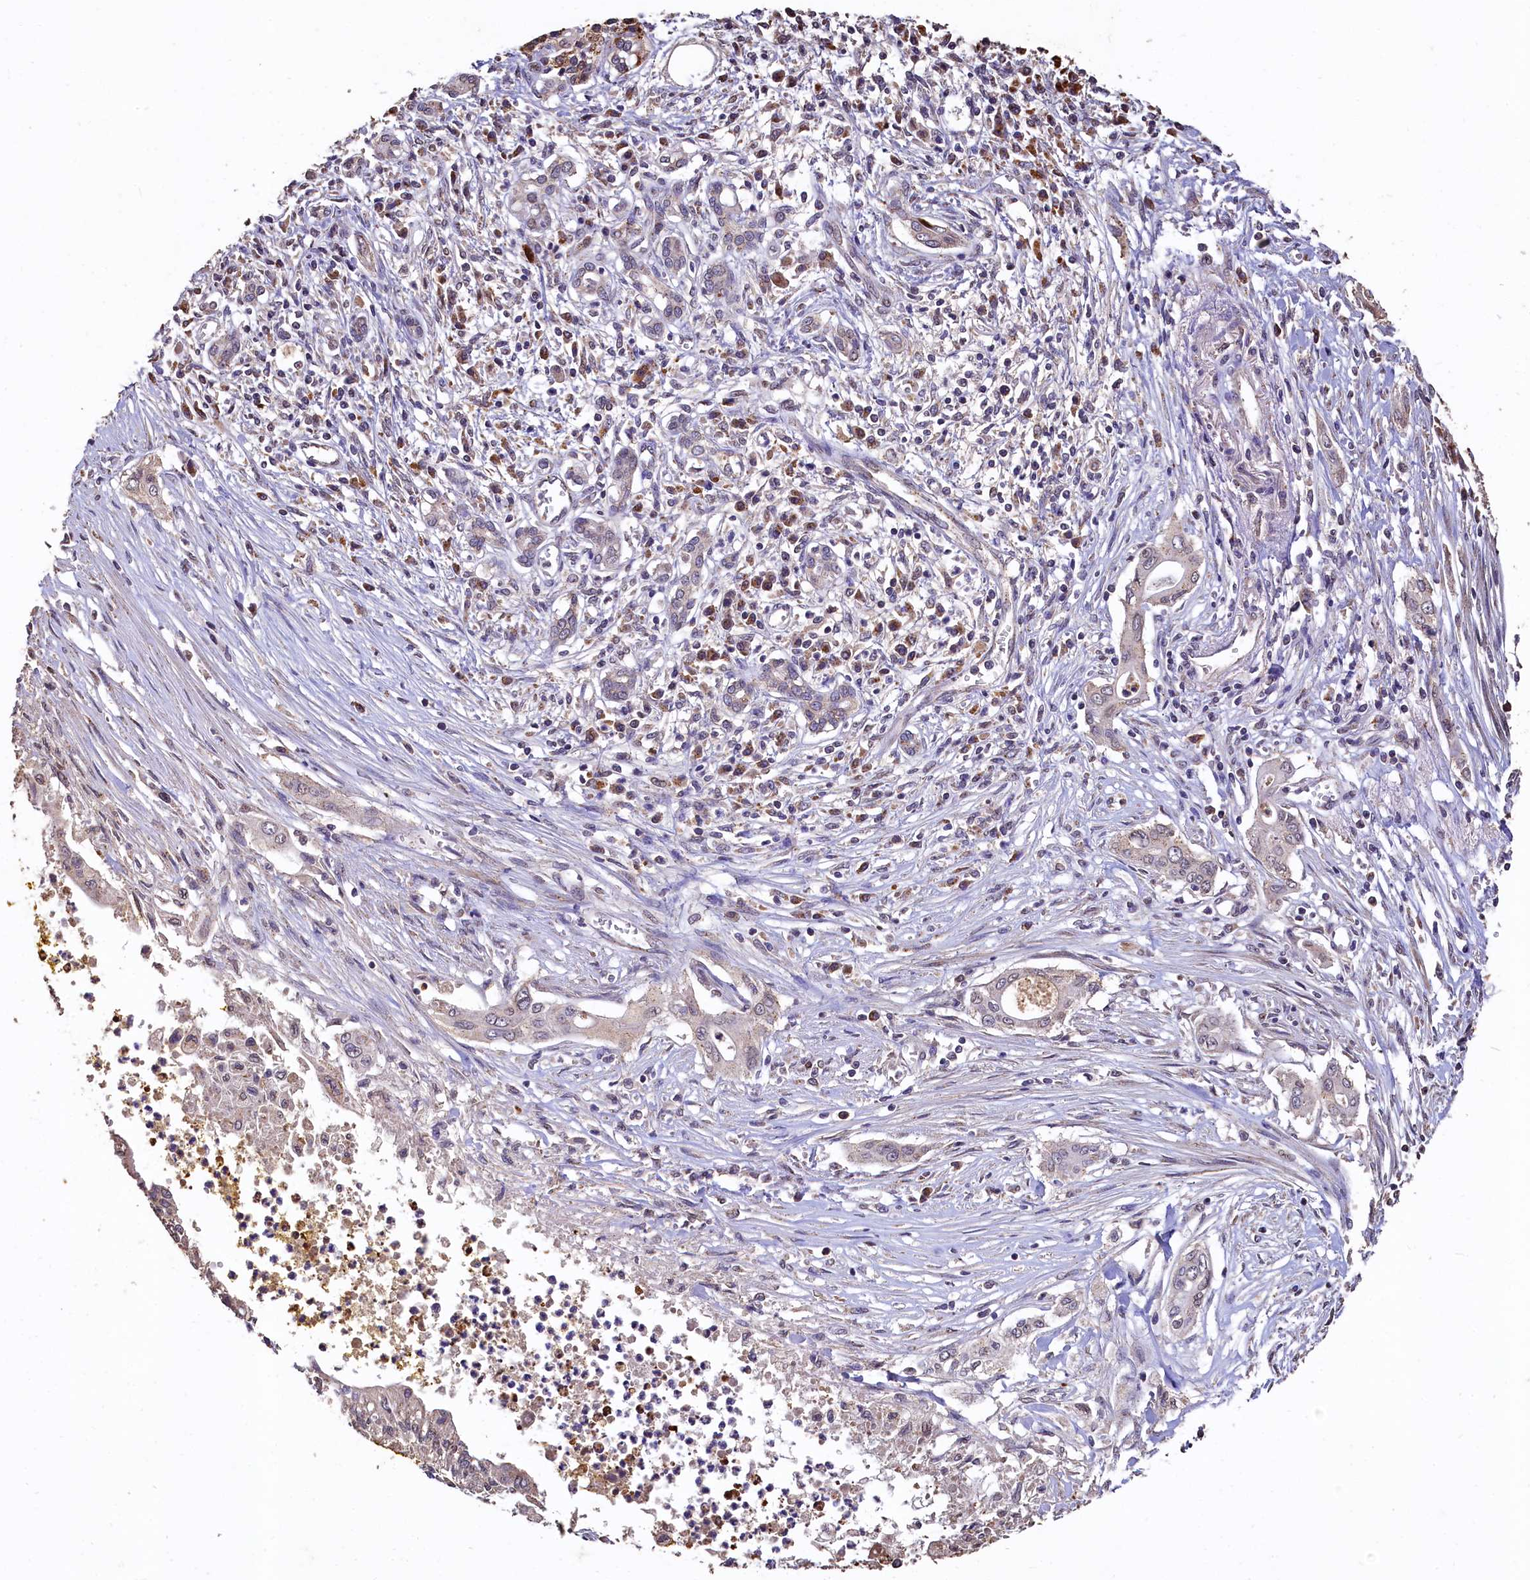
{"staining": {"intensity": "negative", "quantity": "none", "location": "none"}, "tissue": "pancreatic cancer", "cell_type": "Tumor cells", "image_type": "cancer", "snomed": [{"axis": "morphology", "description": "Adenocarcinoma, NOS"}, {"axis": "topography", "description": "Pancreas"}], "caption": "Pancreatic cancer stained for a protein using immunohistochemistry demonstrates no staining tumor cells.", "gene": "LSM4", "patient": {"sex": "male", "age": 58}}